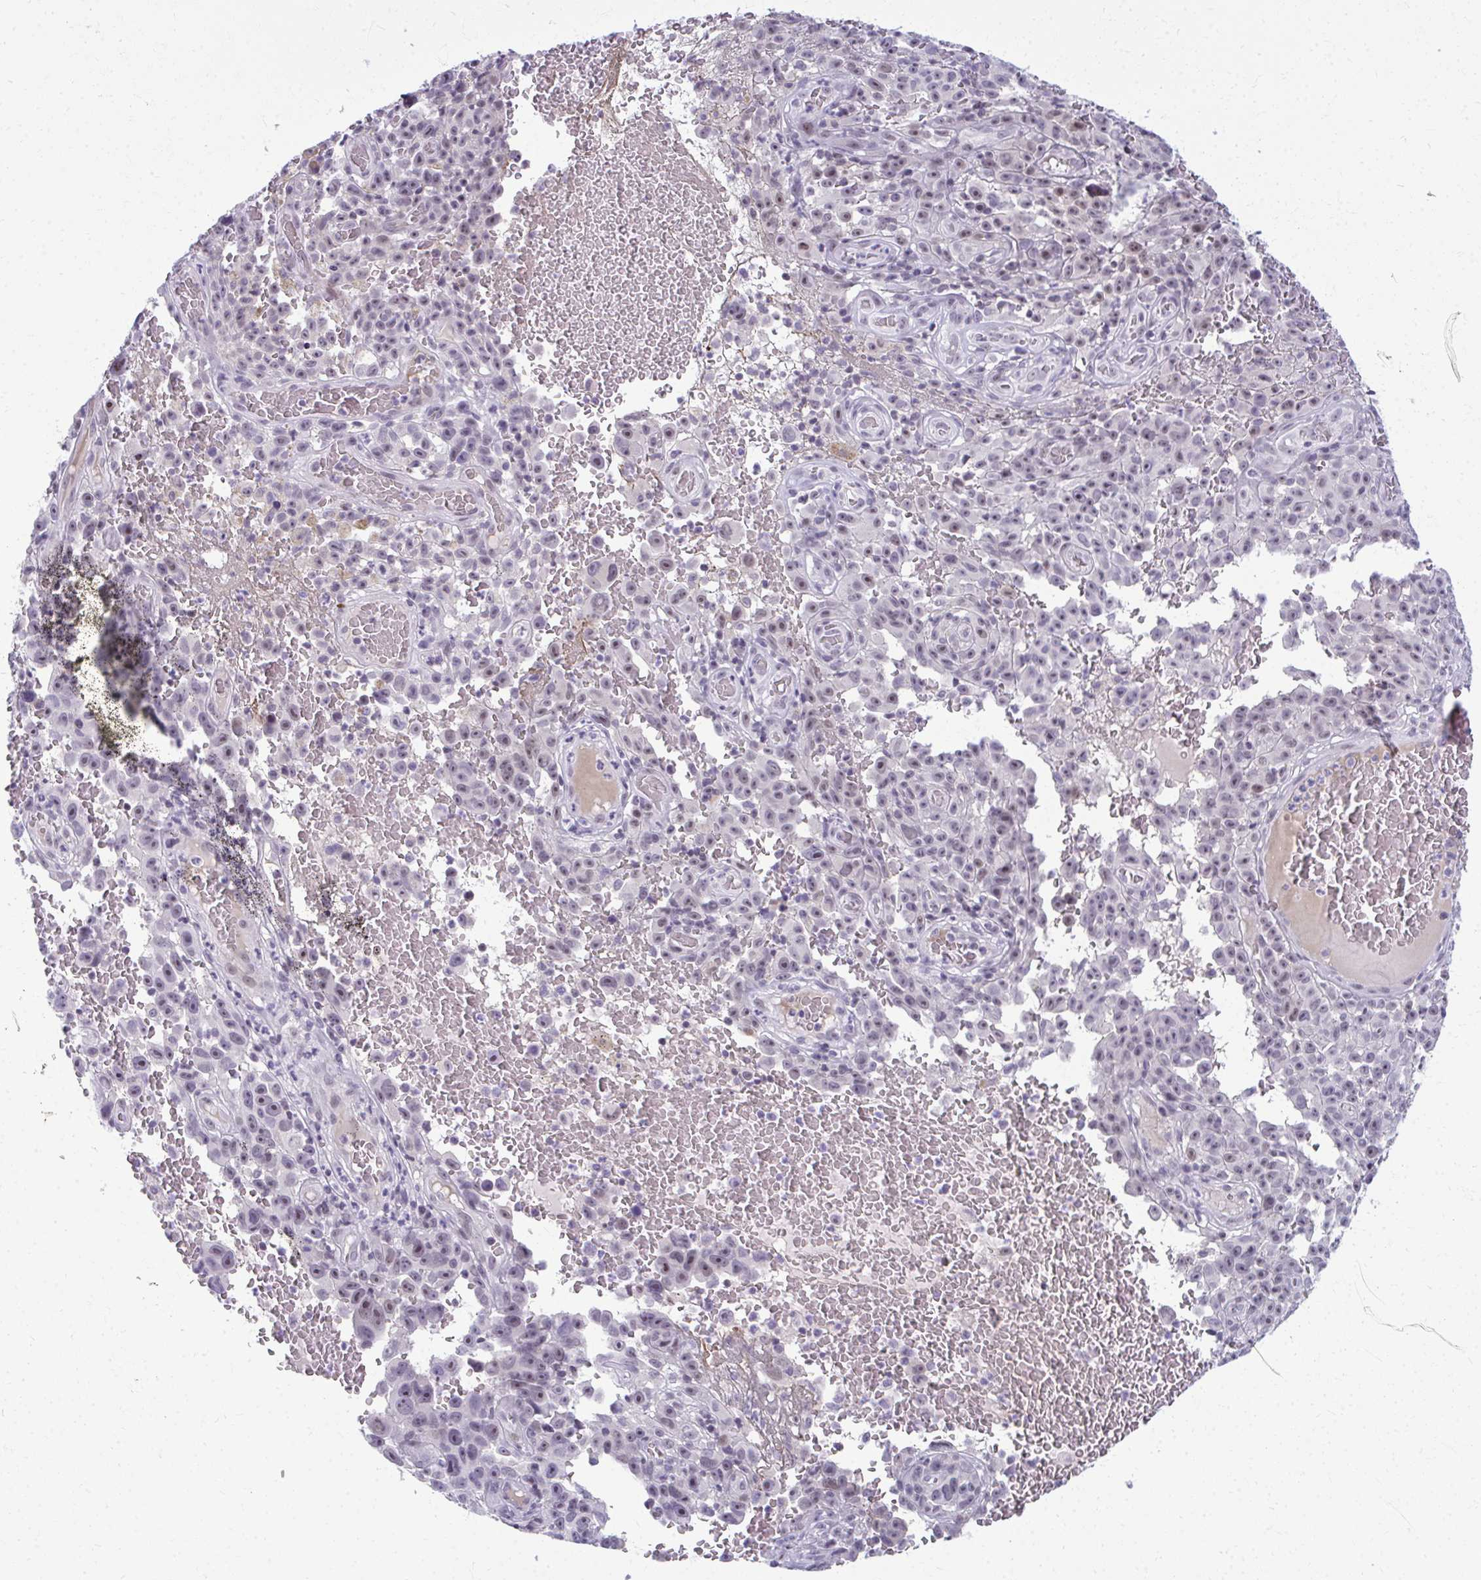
{"staining": {"intensity": "weak", "quantity": "<25%", "location": "nuclear"}, "tissue": "melanoma", "cell_type": "Tumor cells", "image_type": "cancer", "snomed": [{"axis": "morphology", "description": "Malignant melanoma, NOS"}, {"axis": "topography", "description": "Skin"}], "caption": "High power microscopy histopathology image of an immunohistochemistry photomicrograph of melanoma, revealing no significant positivity in tumor cells.", "gene": "MAF1", "patient": {"sex": "female", "age": 82}}